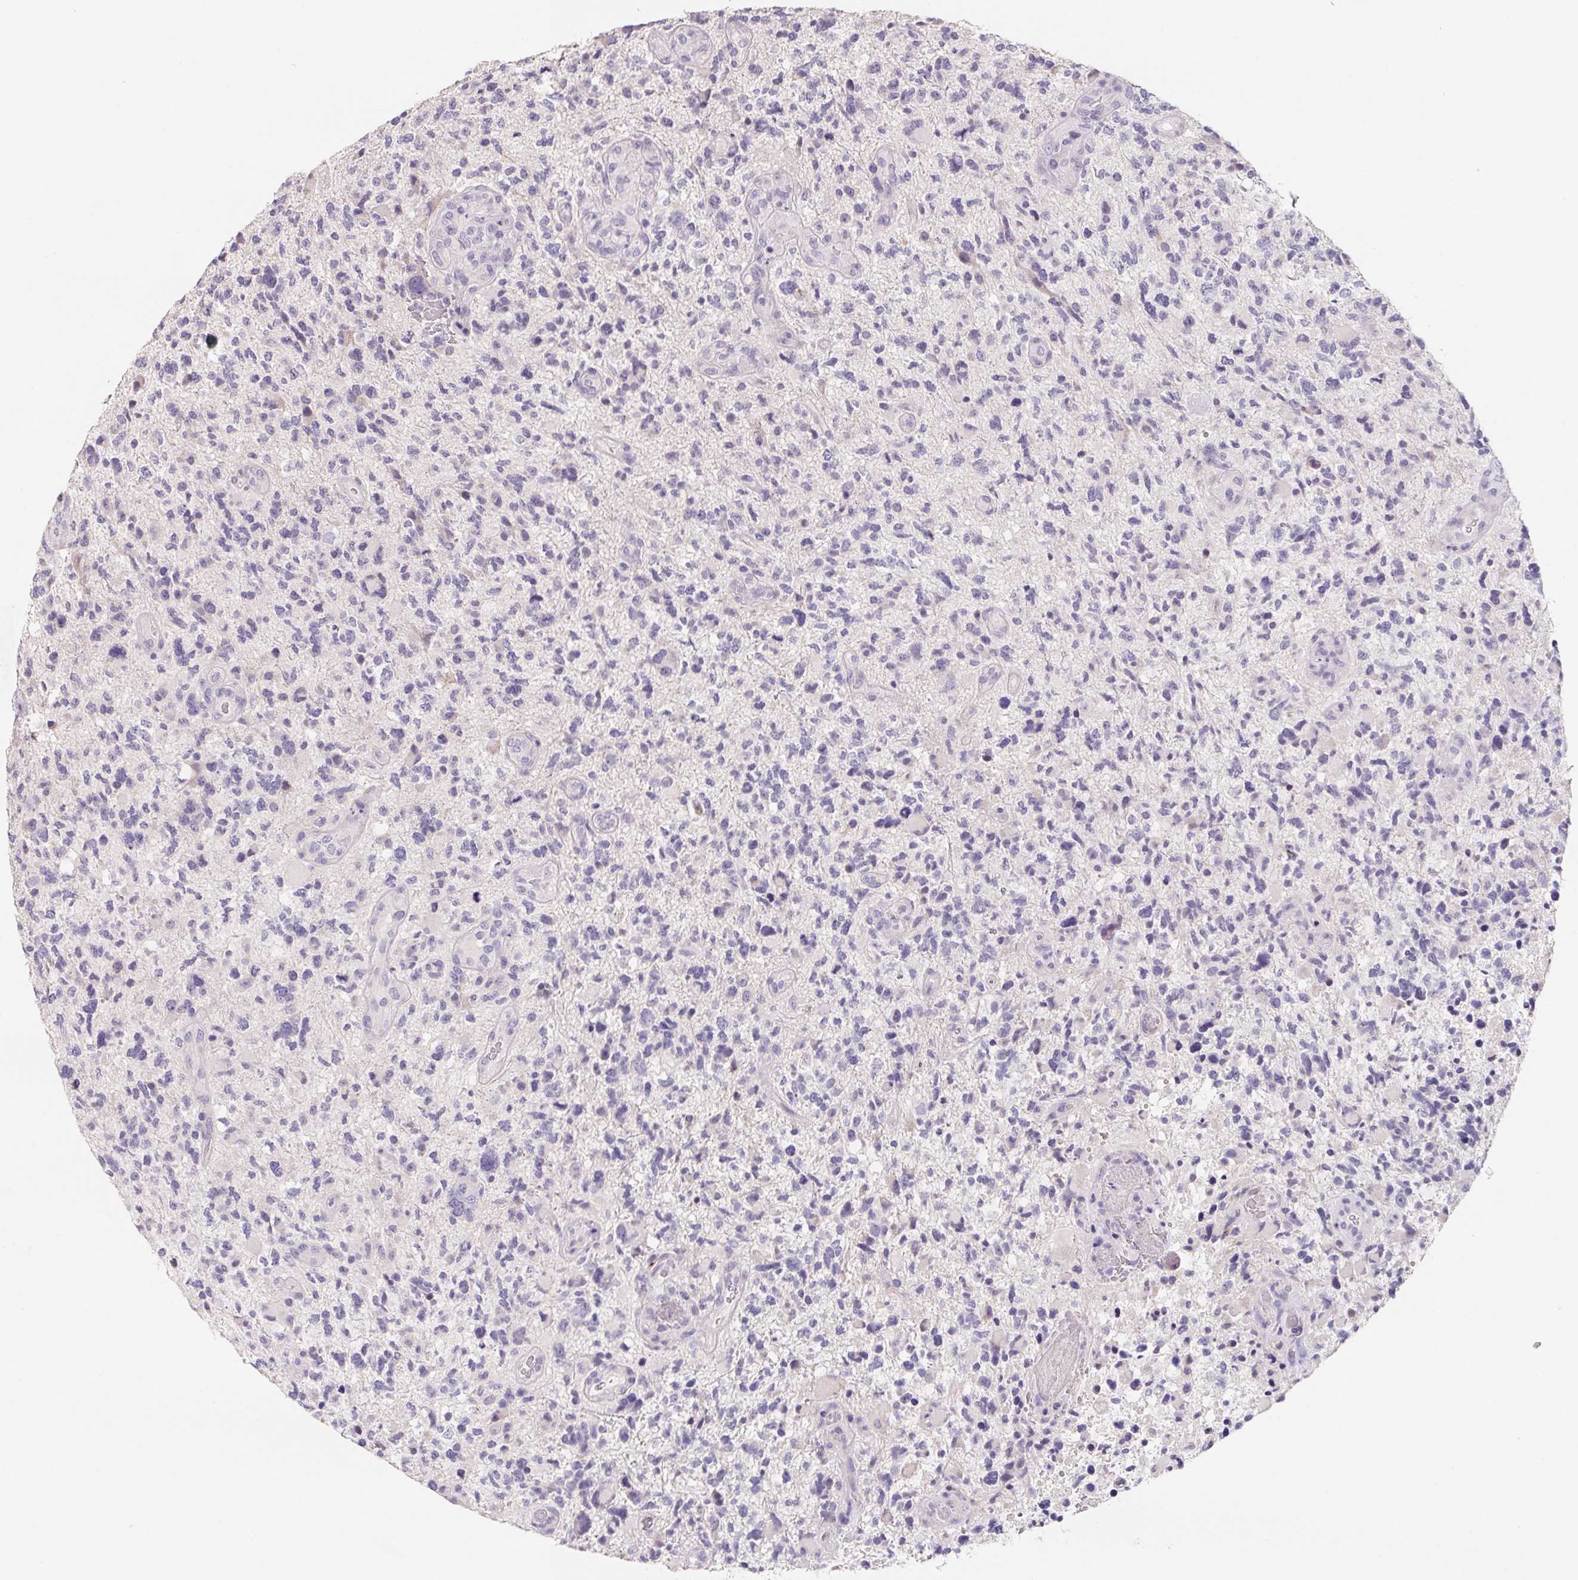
{"staining": {"intensity": "negative", "quantity": "none", "location": "none"}, "tissue": "glioma", "cell_type": "Tumor cells", "image_type": "cancer", "snomed": [{"axis": "morphology", "description": "Glioma, malignant, High grade"}, {"axis": "topography", "description": "Brain"}], "caption": "High magnification brightfield microscopy of malignant glioma (high-grade) stained with DAB (brown) and counterstained with hematoxylin (blue): tumor cells show no significant positivity.", "gene": "FDX1", "patient": {"sex": "female", "age": 71}}